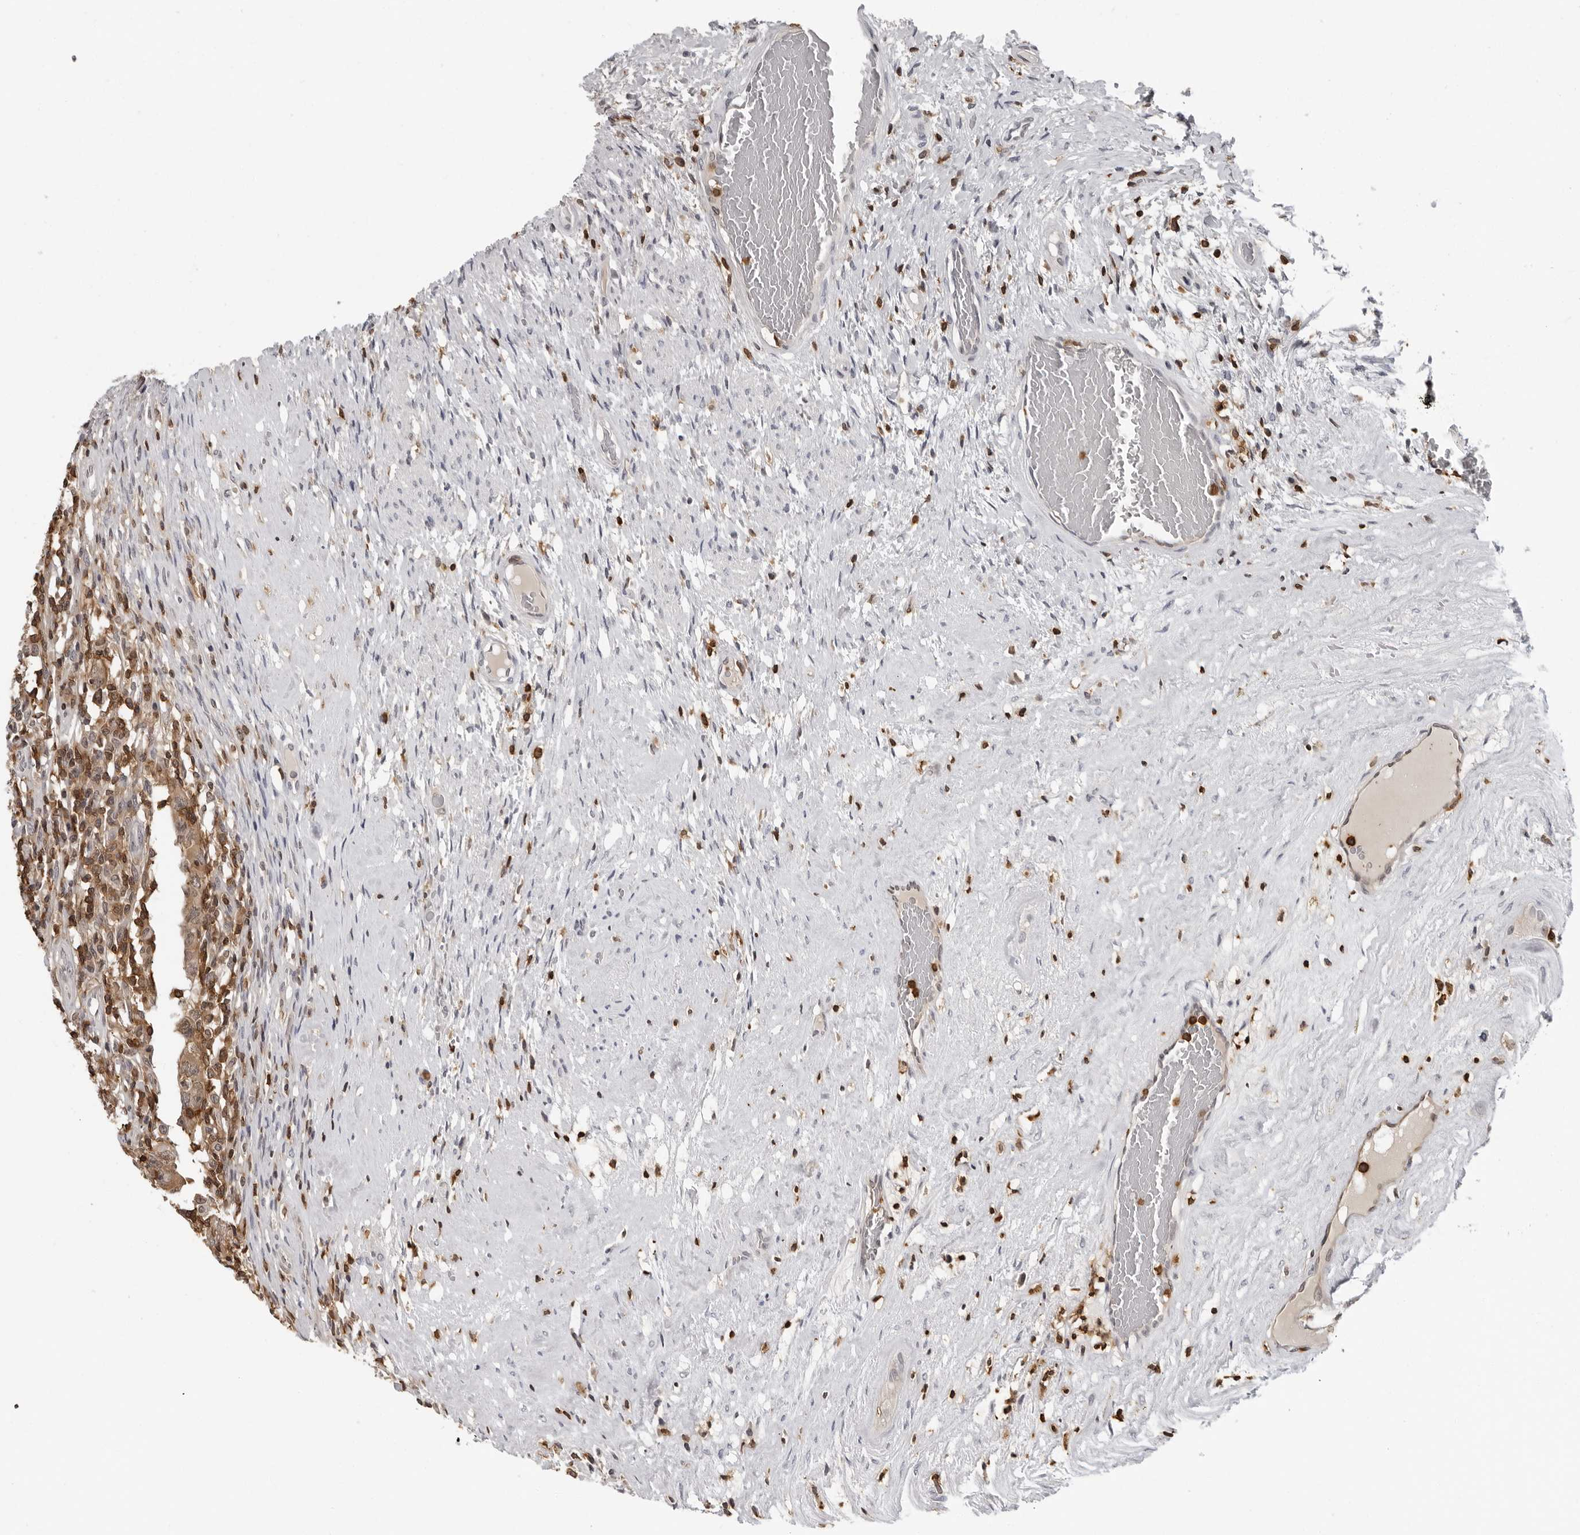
{"staining": {"intensity": "moderate", "quantity": ">75%", "location": "cytoplasmic/membranous"}, "tissue": "testis cancer", "cell_type": "Tumor cells", "image_type": "cancer", "snomed": [{"axis": "morphology", "description": "Carcinoma, Embryonal, NOS"}, {"axis": "topography", "description": "Testis"}], "caption": "The micrograph reveals immunohistochemical staining of testis cancer. There is moderate cytoplasmic/membranous positivity is appreciated in approximately >75% of tumor cells.", "gene": "HSPH1", "patient": {"sex": "male", "age": 26}}